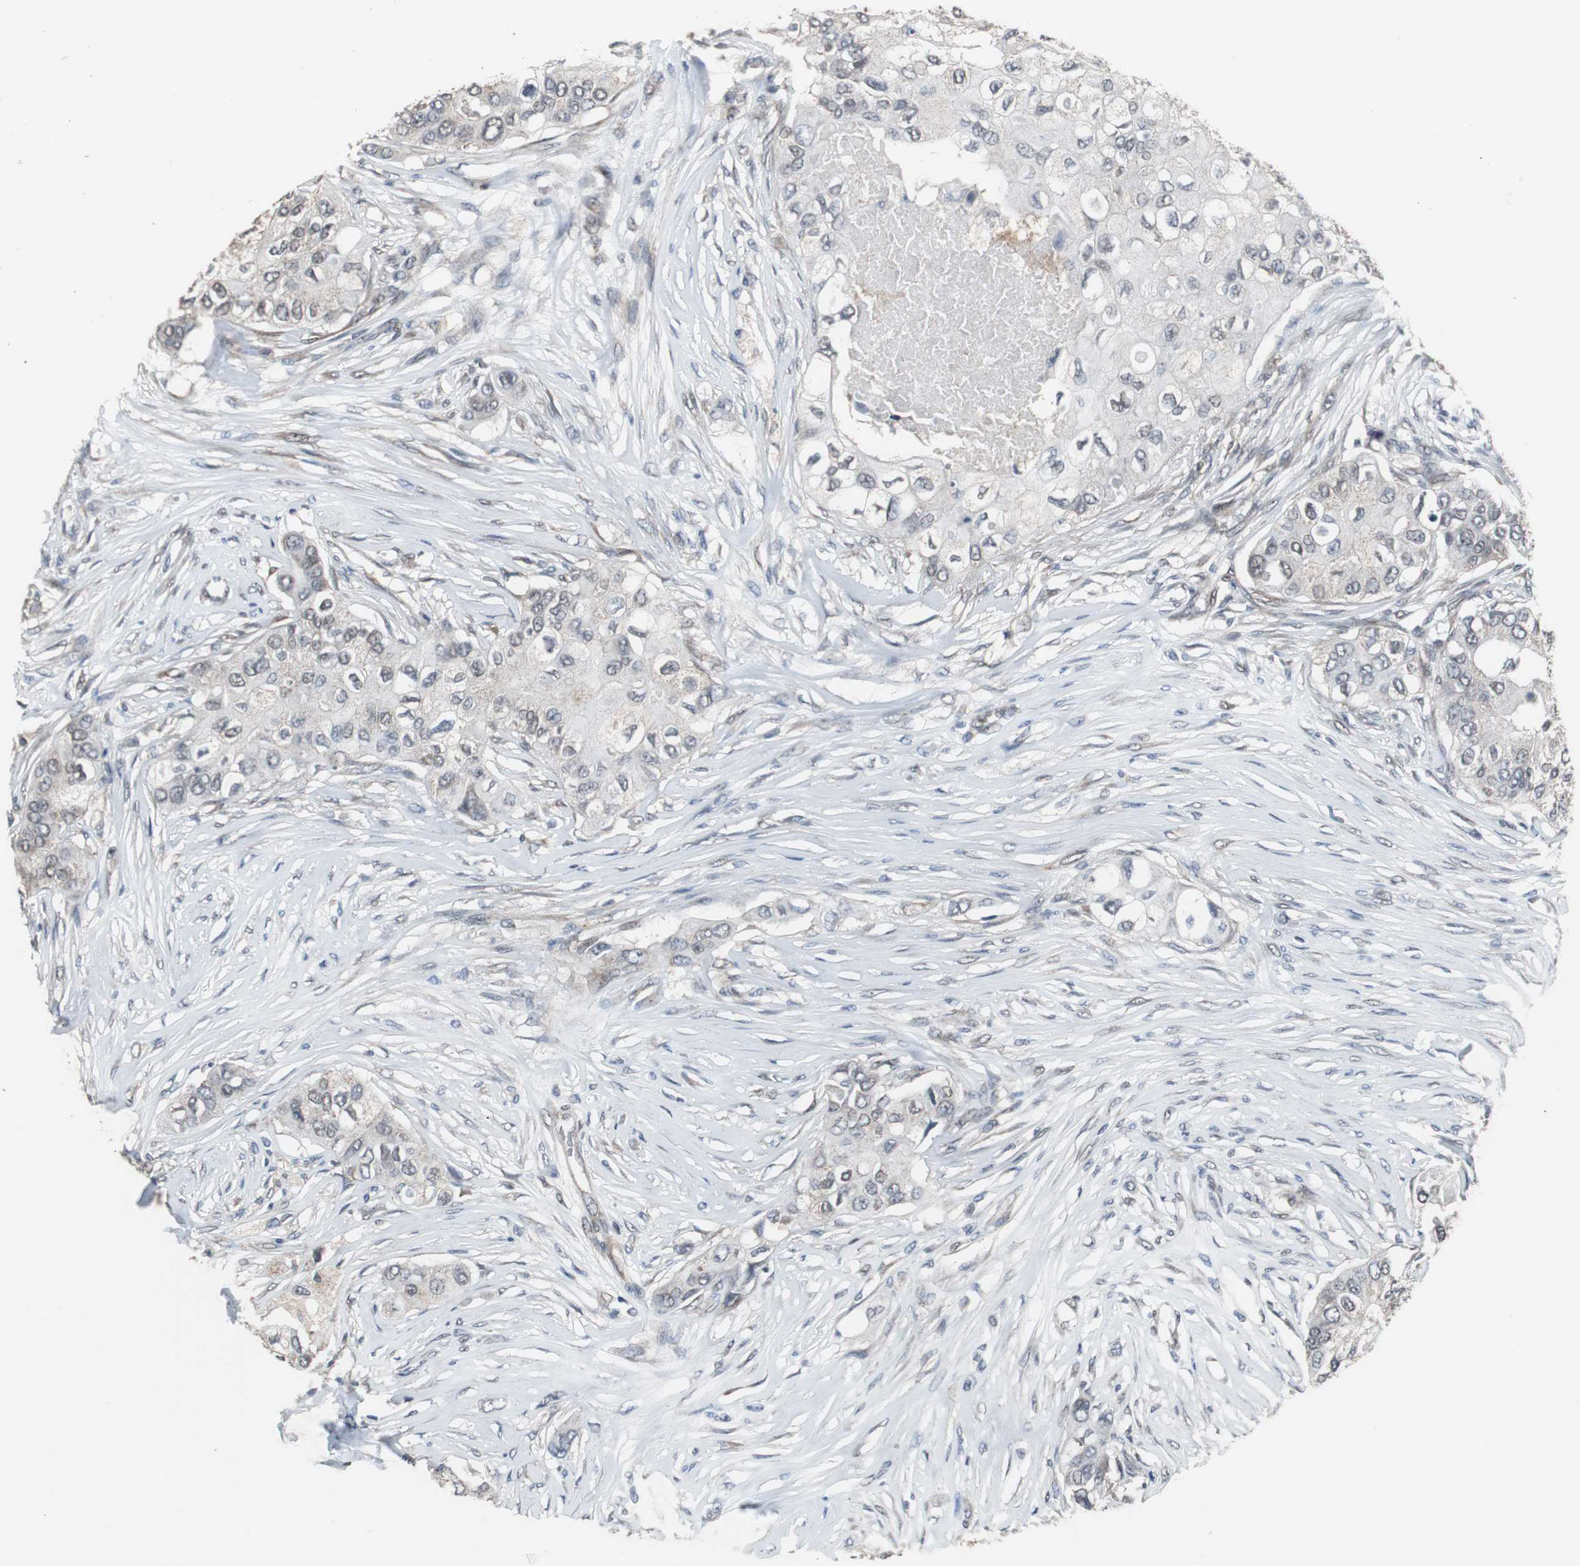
{"staining": {"intensity": "weak", "quantity": ">75%", "location": "nuclear"}, "tissue": "breast cancer", "cell_type": "Tumor cells", "image_type": "cancer", "snomed": [{"axis": "morphology", "description": "Normal tissue, NOS"}, {"axis": "morphology", "description": "Duct carcinoma"}, {"axis": "topography", "description": "Breast"}], "caption": "This is a histology image of IHC staining of breast cancer, which shows weak expression in the nuclear of tumor cells.", "gene": "ZHX2", "patient": {"sex": "female", "age": 49}}